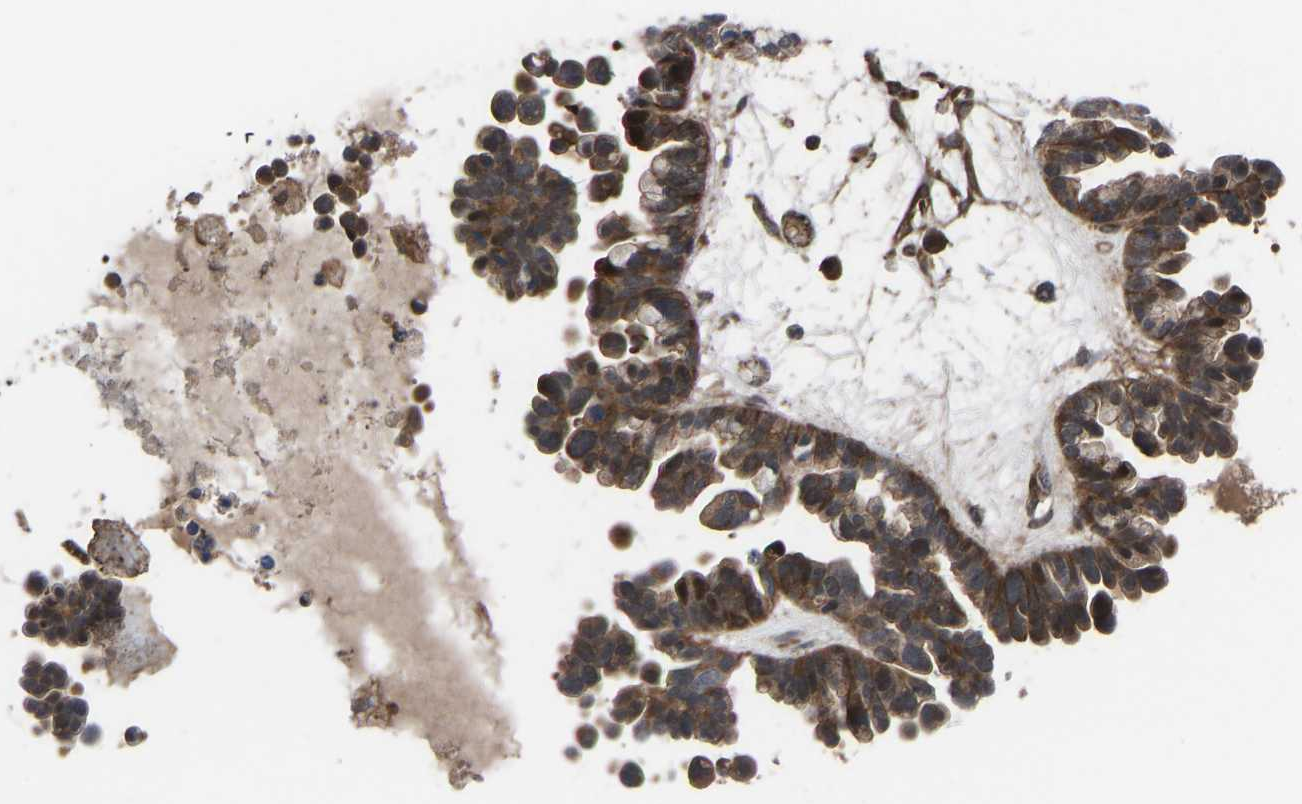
{"staining": {"intensity": "moderate", "quantity": ">75%", "location": "cytoplasmic/membranous,nuclear"}, "tissue": "ovarian cancer", "cell_type": "Tumor cells", "image_type": "cancer", "snomed": [{"axis": "morphology", "description": "Cystadenocarcinoma, serous, NOS"}, {"axis": "topography", "description": "Ovary"}], "caption": "Ovarian cancer stained with a protein marker exhibits moderate staining in tumor cells.", "gene": "CYP7B1", "patient": {"sex": "female", "age": 56}}